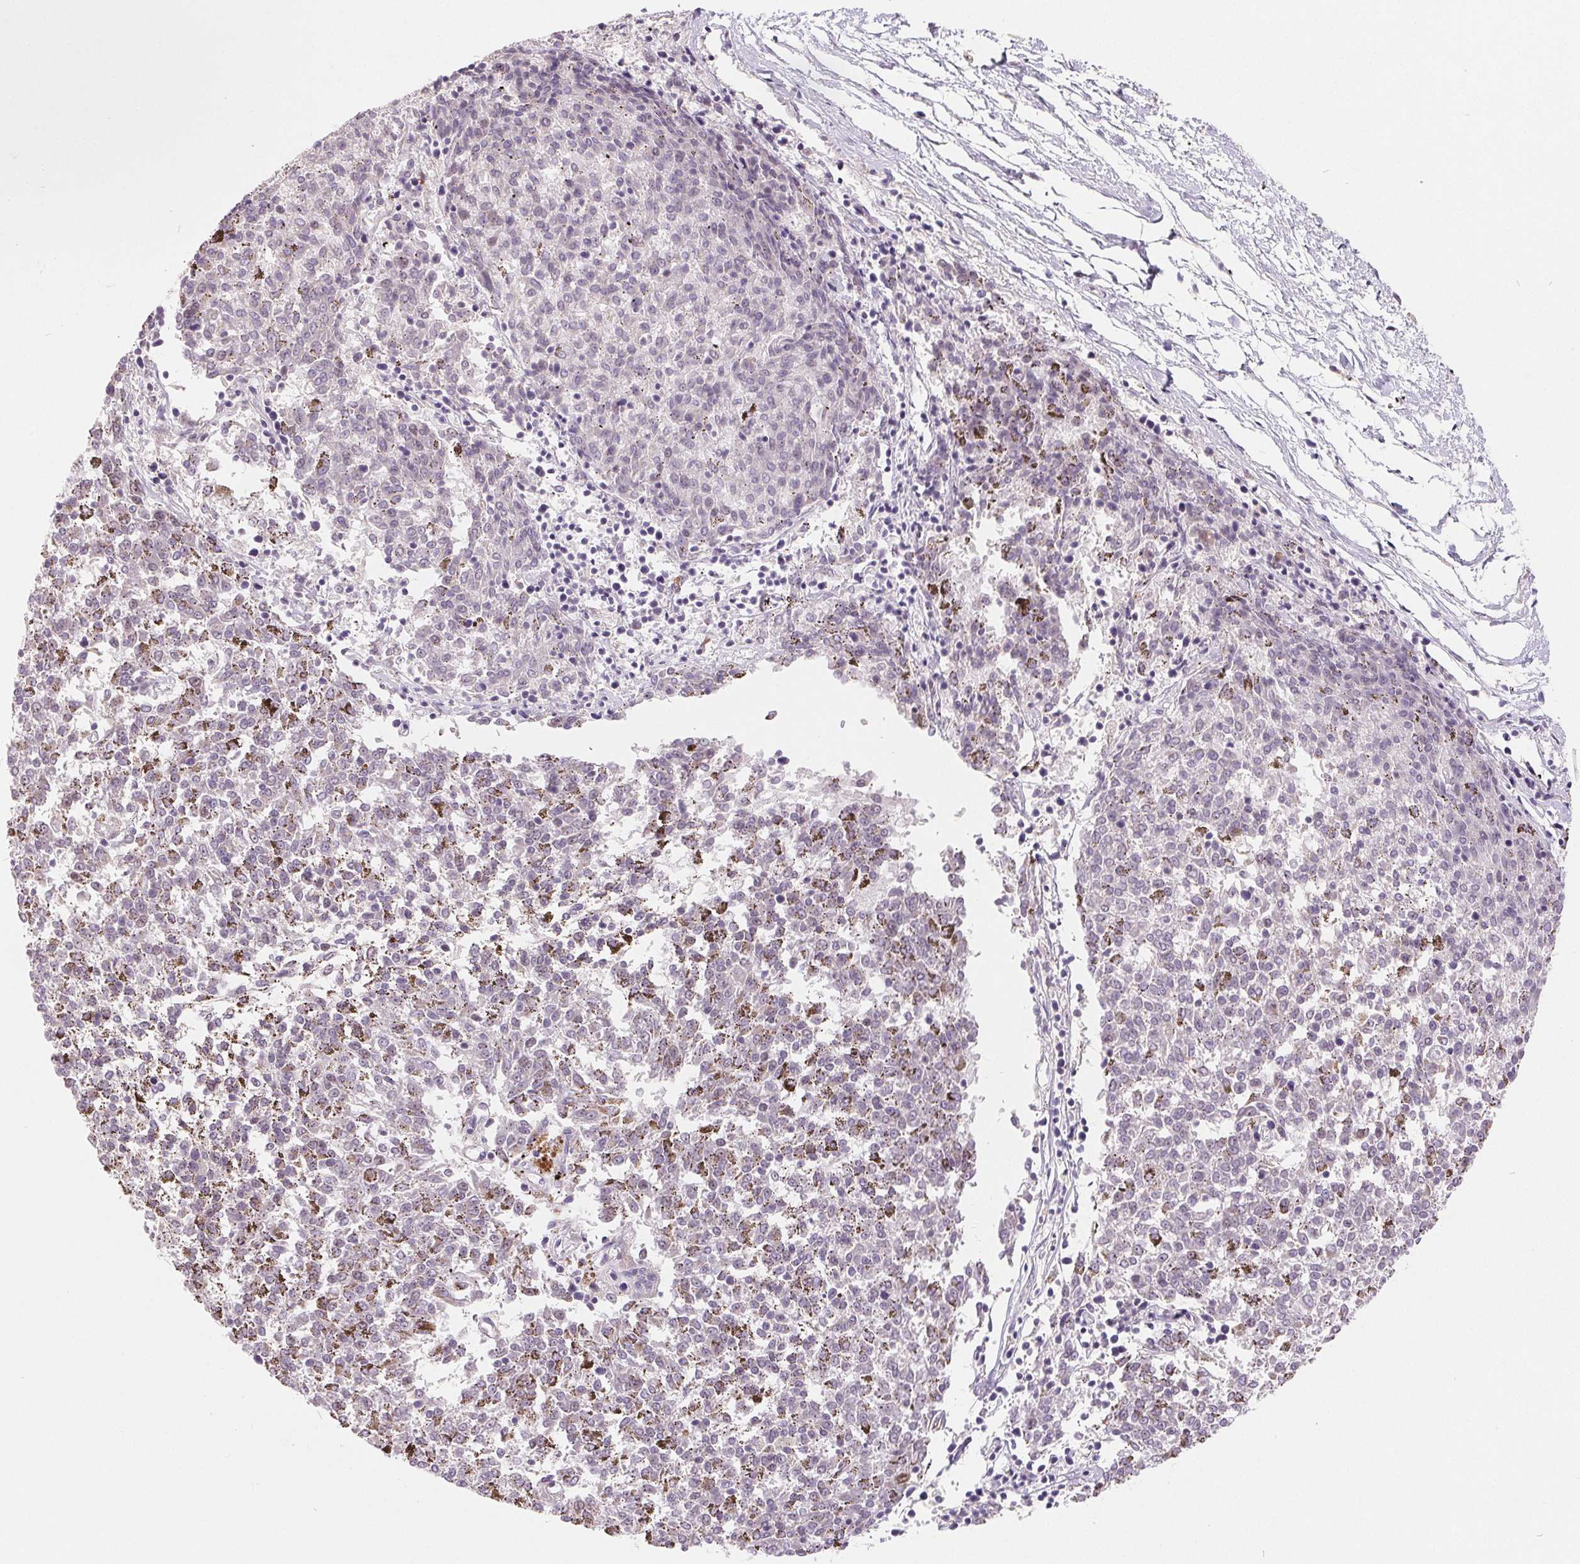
{"staining": {"intensity": "negative", "quantity": "none", "location": "none"}, "tissue": "melanoma", "cell_type": "Tumor cells", "image_type": "cancer", "snomed": [{"axis": "morphology", "description": "Malignant melanoma, NOS"}, {"axis": "topography", "description": "Skin"}], "caption": "A high-resolution photomicrograph shows immunohistochemistry (IHC) staining of malignant melanoma, which exhibits no significant staining in tumor cells.", "gene": "NRG2", "patient": {"sex": "female", "age": 72}}